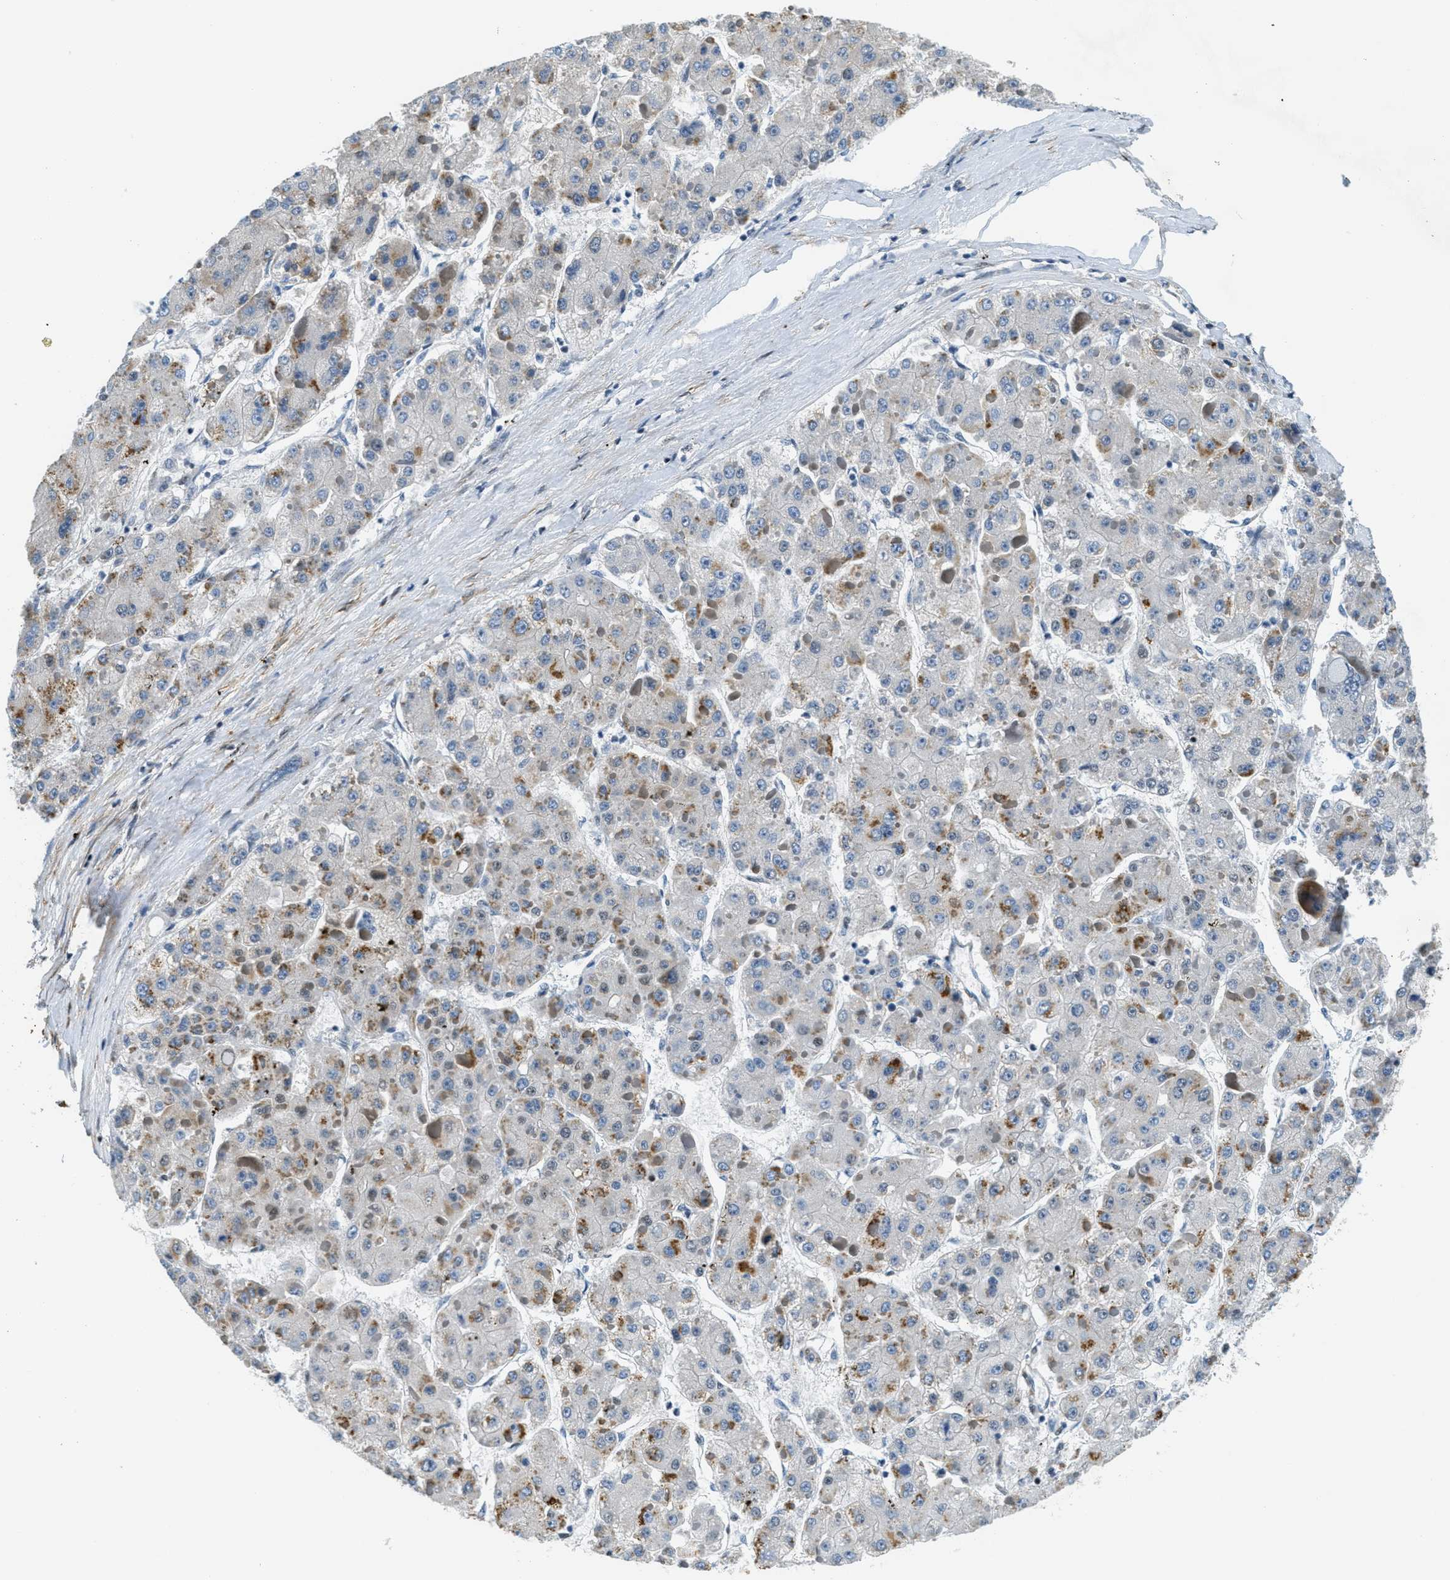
{"staining": {"intensity": "moderate", "quantity": "25%-75%", "location": "cytoplasmic/membranous"}, "tissue": "liver cancer", "cell_type": "Tumor cells", "image_type": "cancer", "snomed": [{"axis": "morphology", "description": "Carcinoma, Hepatocellular, NOS"}, {"axis": "topography", "description": "Liver"}], "caption": "Liver hepatocellular carcinoma was stained to show a protein in brown. There is medium levels of moderate cytoplasmic/membranous positivity in about 25%-75% of tumor cells.", "gene": "CFAP36", "patient": {"sex": "female", "age": 73}}